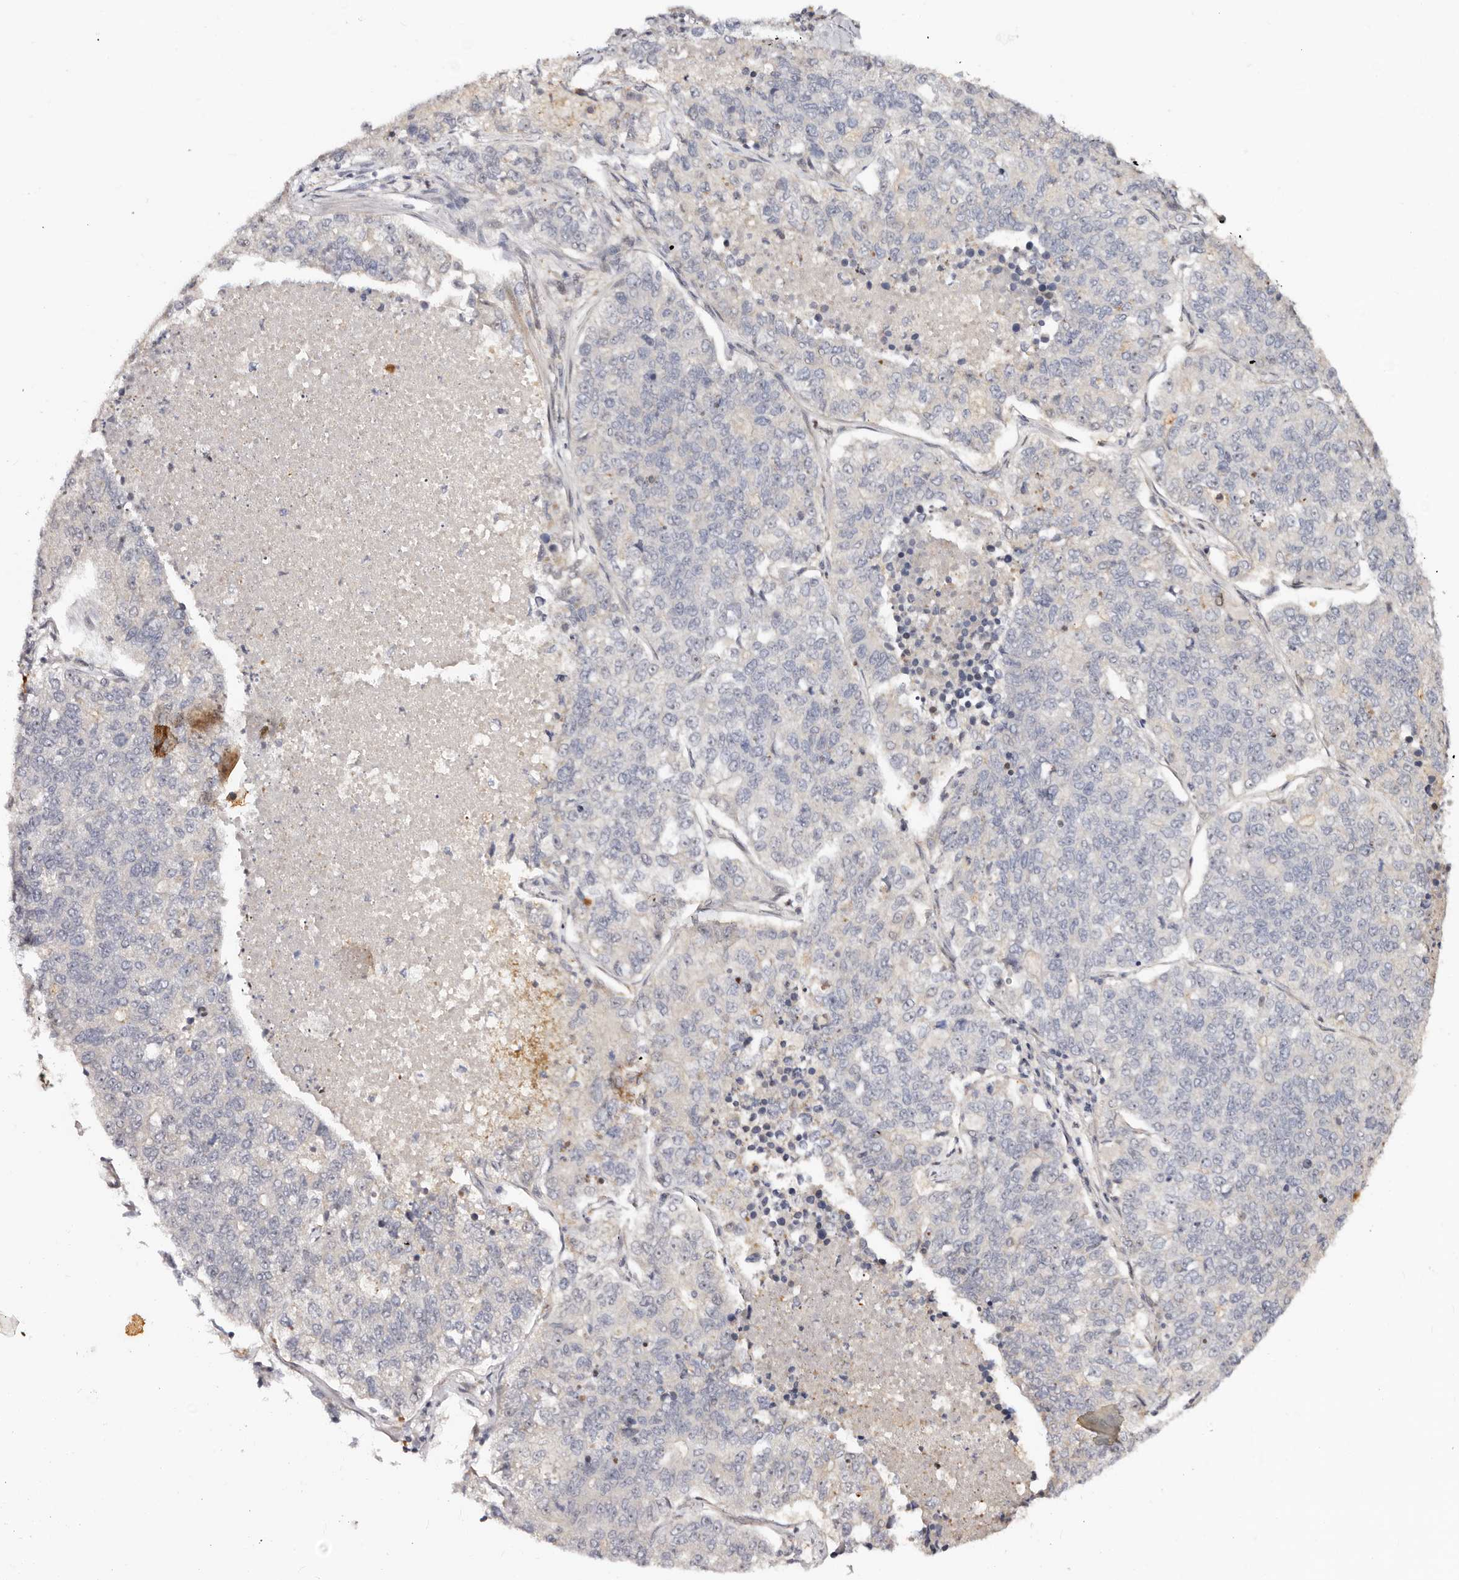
{"staining": {"intensity": "negative", "quantity": "none", "location": "none"}, "tissue": "lung cancer", "cell_type": "Tumor cells", "image_type": "cancer", "snomed": [{"axis": "morphology", "description": "Adenocarcinoma, NOS"}, {"axis": "topography", "description": "Lung"}], "caption": "IHC histopathology image of lung adenocarcinoma stained for a protein (brown), which reveals no staining in tumor cells.", "gene": "ODF2L", "patient": {"sex": "male", "age": 49}}